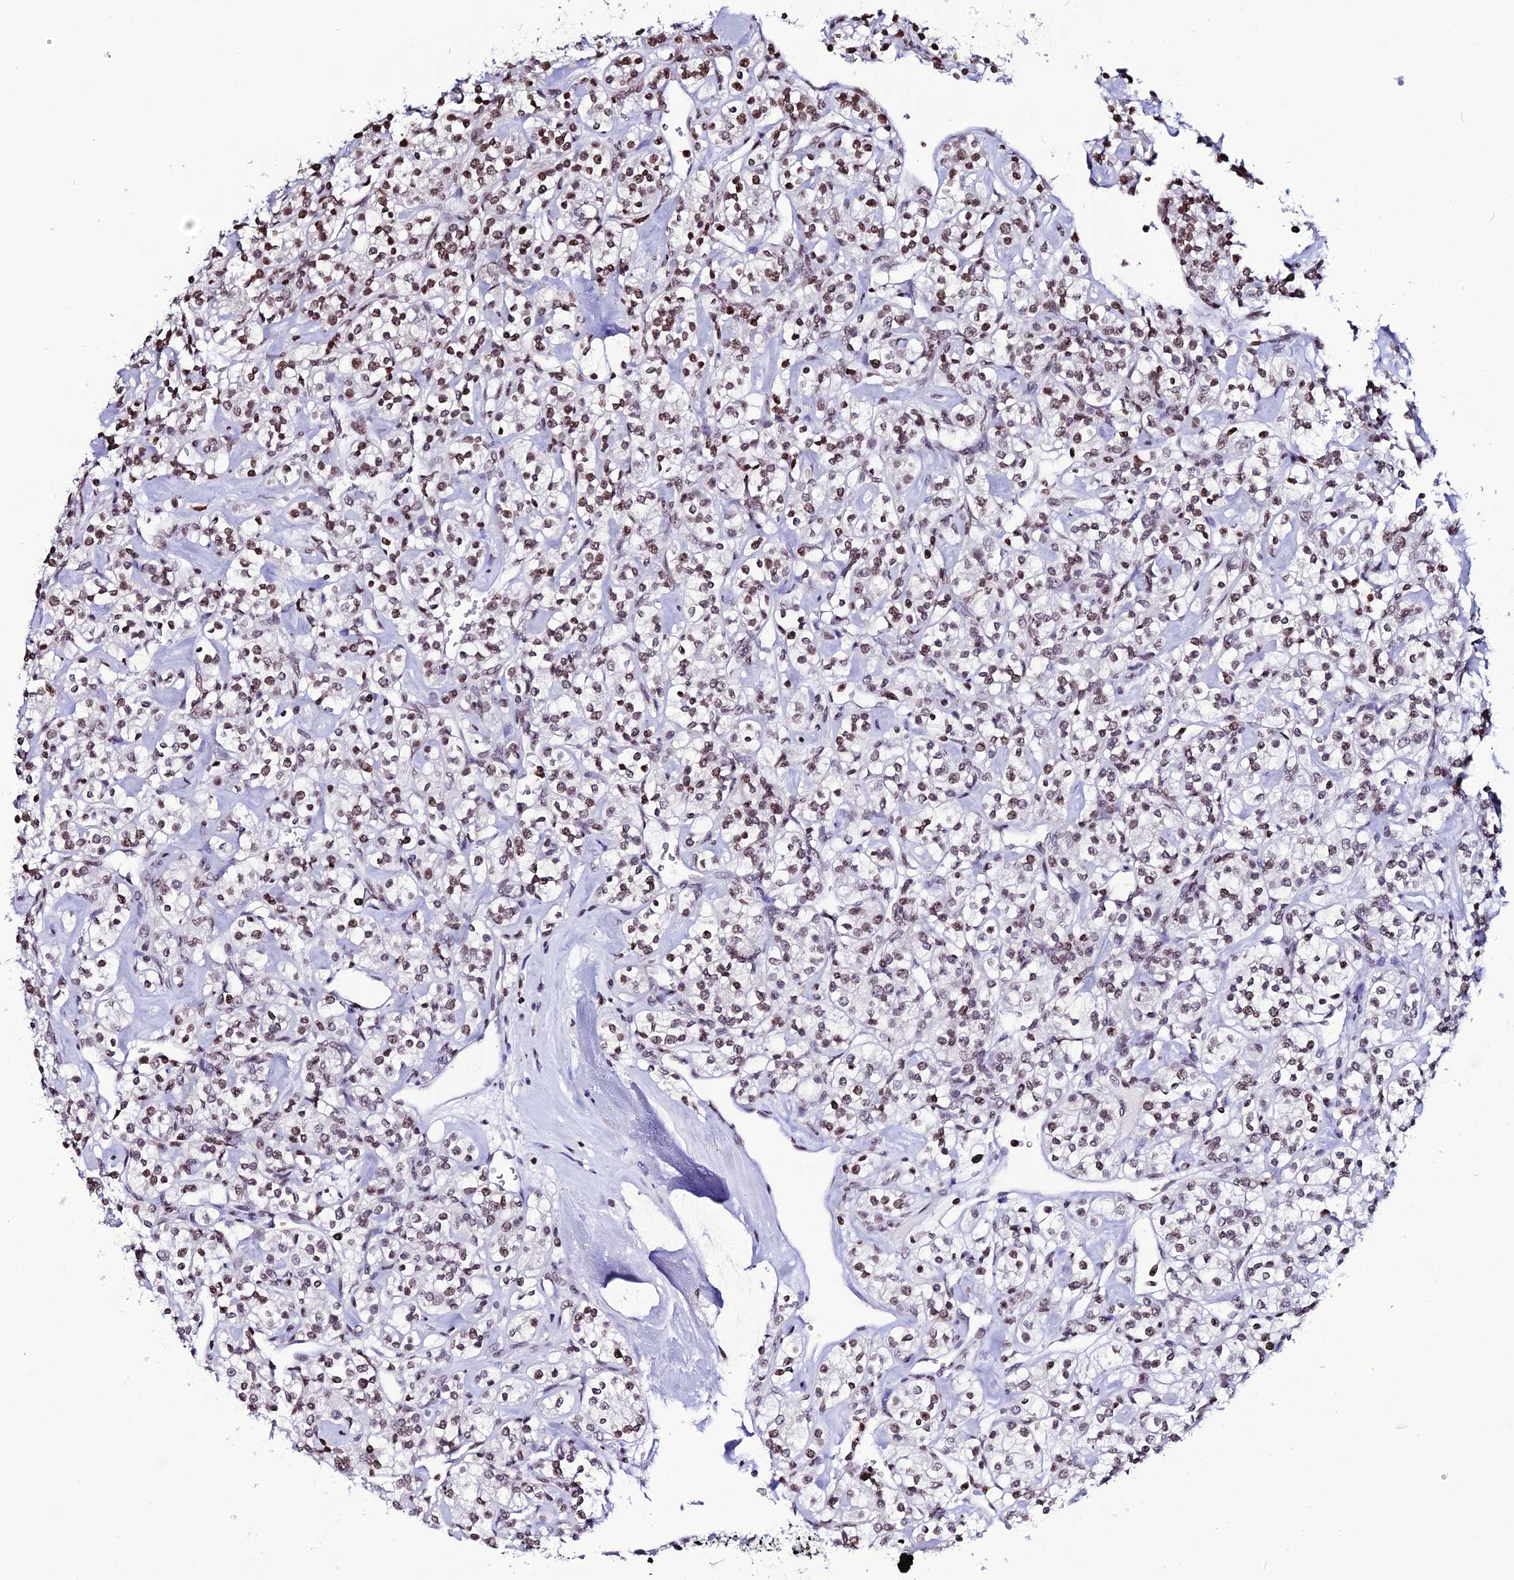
{"staining": {"intensity": "moderate", "quantity": ">75%", "location": "nuclear"}, "tissue": "renal cancer", "cell_type": "Tumor cells", "image_type": "cancer", "snomed": [{"axis": "morphology", "description": "Adenocarcinoma, NOS"}, {"axis": "topography", "description": "Kidney"}], "caption": "Approximately >75% of tumor cells in human renal adenocarcinoma display moderate nuclear protein staining as visualized by brown immunohistochemical staining.", "gene": "MACROH2A2", "patient": {"sex": "male", "age": 77}}